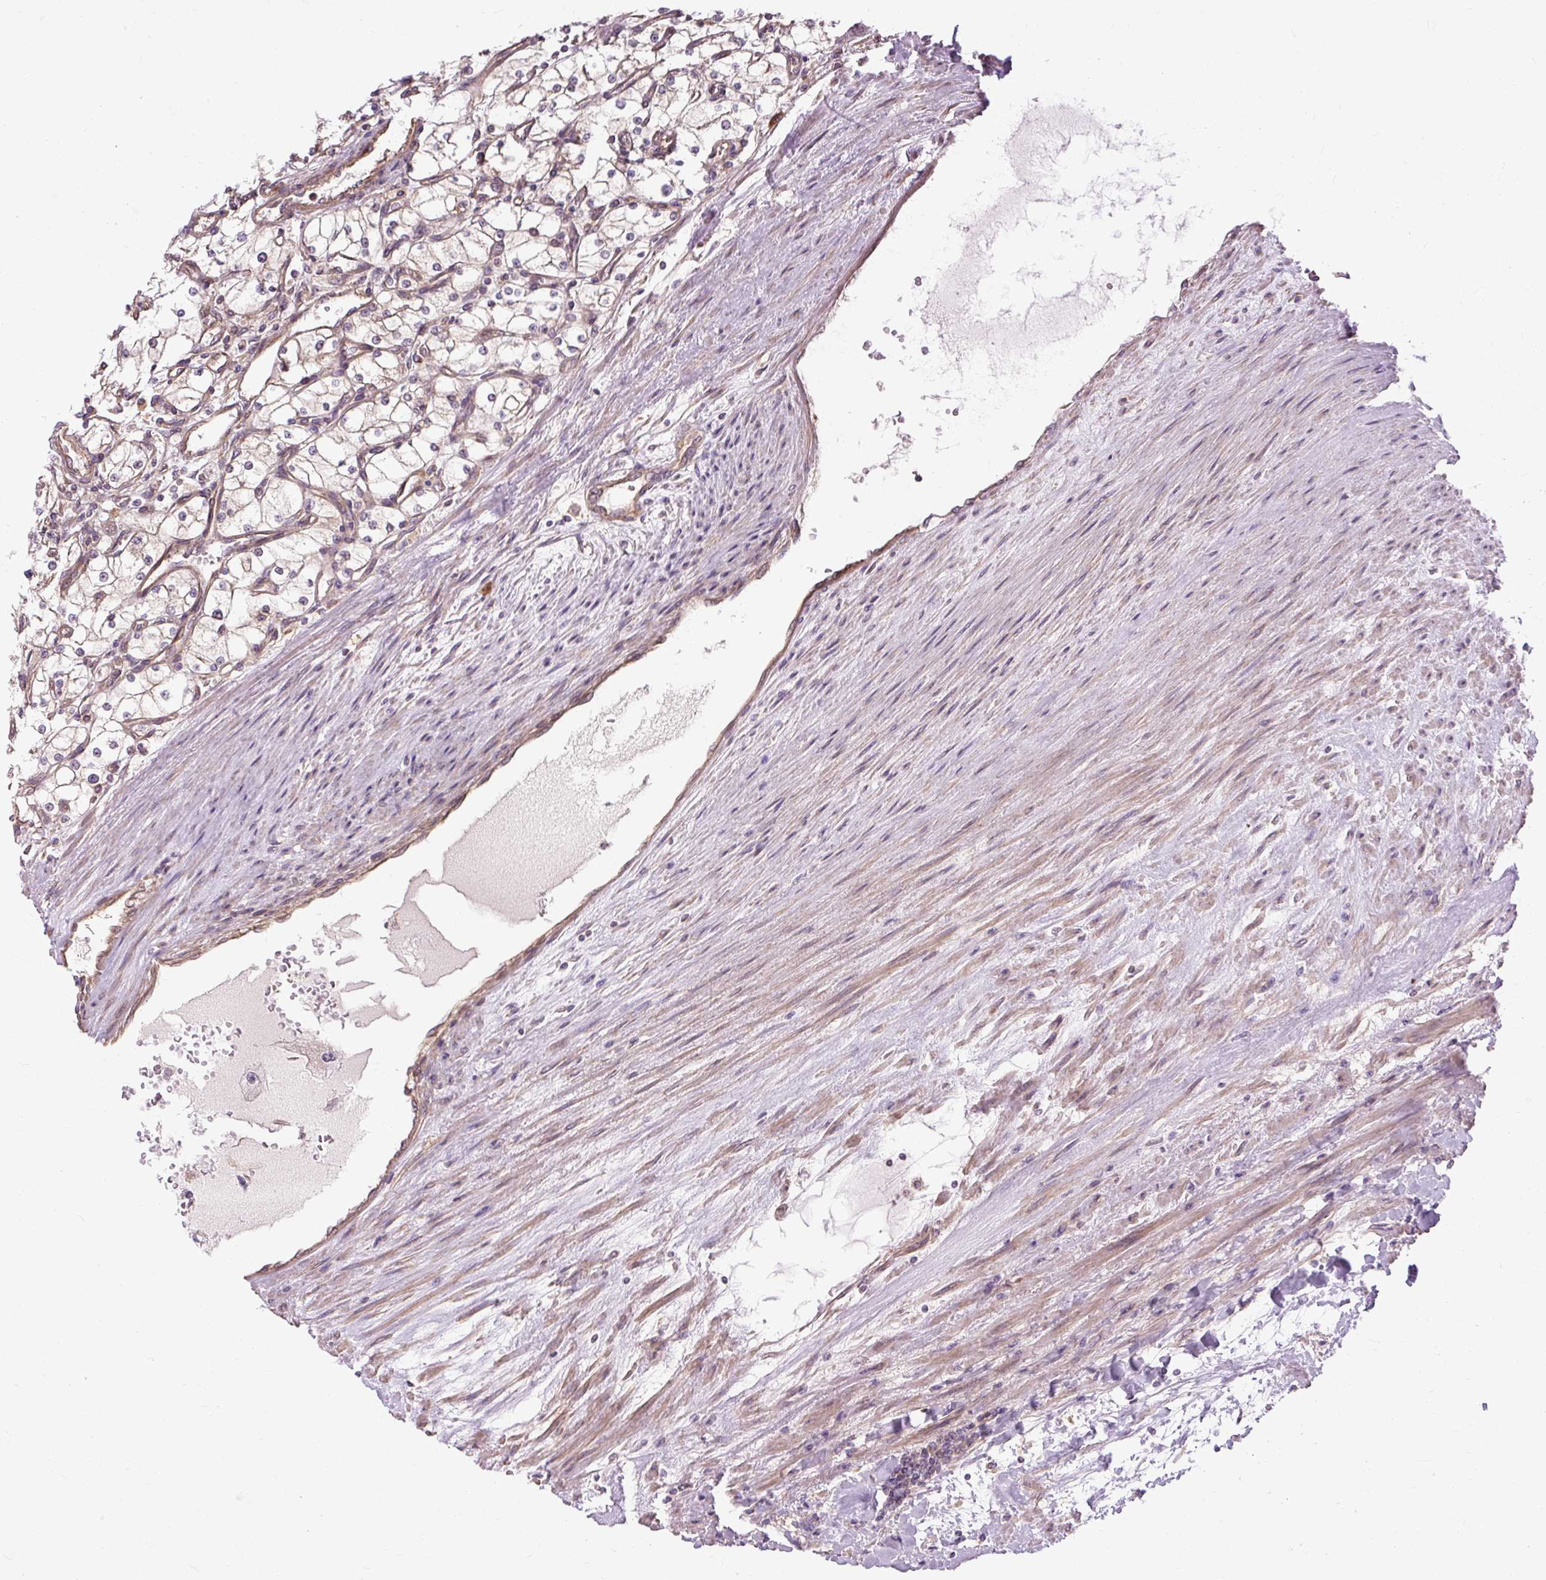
{"staining": {"intensity": "negative", "quantity": "none", "location": "none"}, "tissue": "renal cancer", "cell_type": "Tumor cells", "image_type": "cancer", "snomed": [{"axis": "morphology", "description": "Adenocarcinoma, NOS"}, {"axis": "topography", "description": "Kidney"}], "caption": "DAB (3,3'-diaminobenzidine) immunohistochemical staining of human adenocarcinoma (renal) demonstrates no significant expression in tumor cells. Brightfield microscopy of immunohistochemistry (IHC) stained with DAB (3,3'-diaminobenzidine) (brown) and hematoxylin (blue), captured at high magnification.", "gene": "FLRT1", "patient": {"sex": "male", "age": 80}}